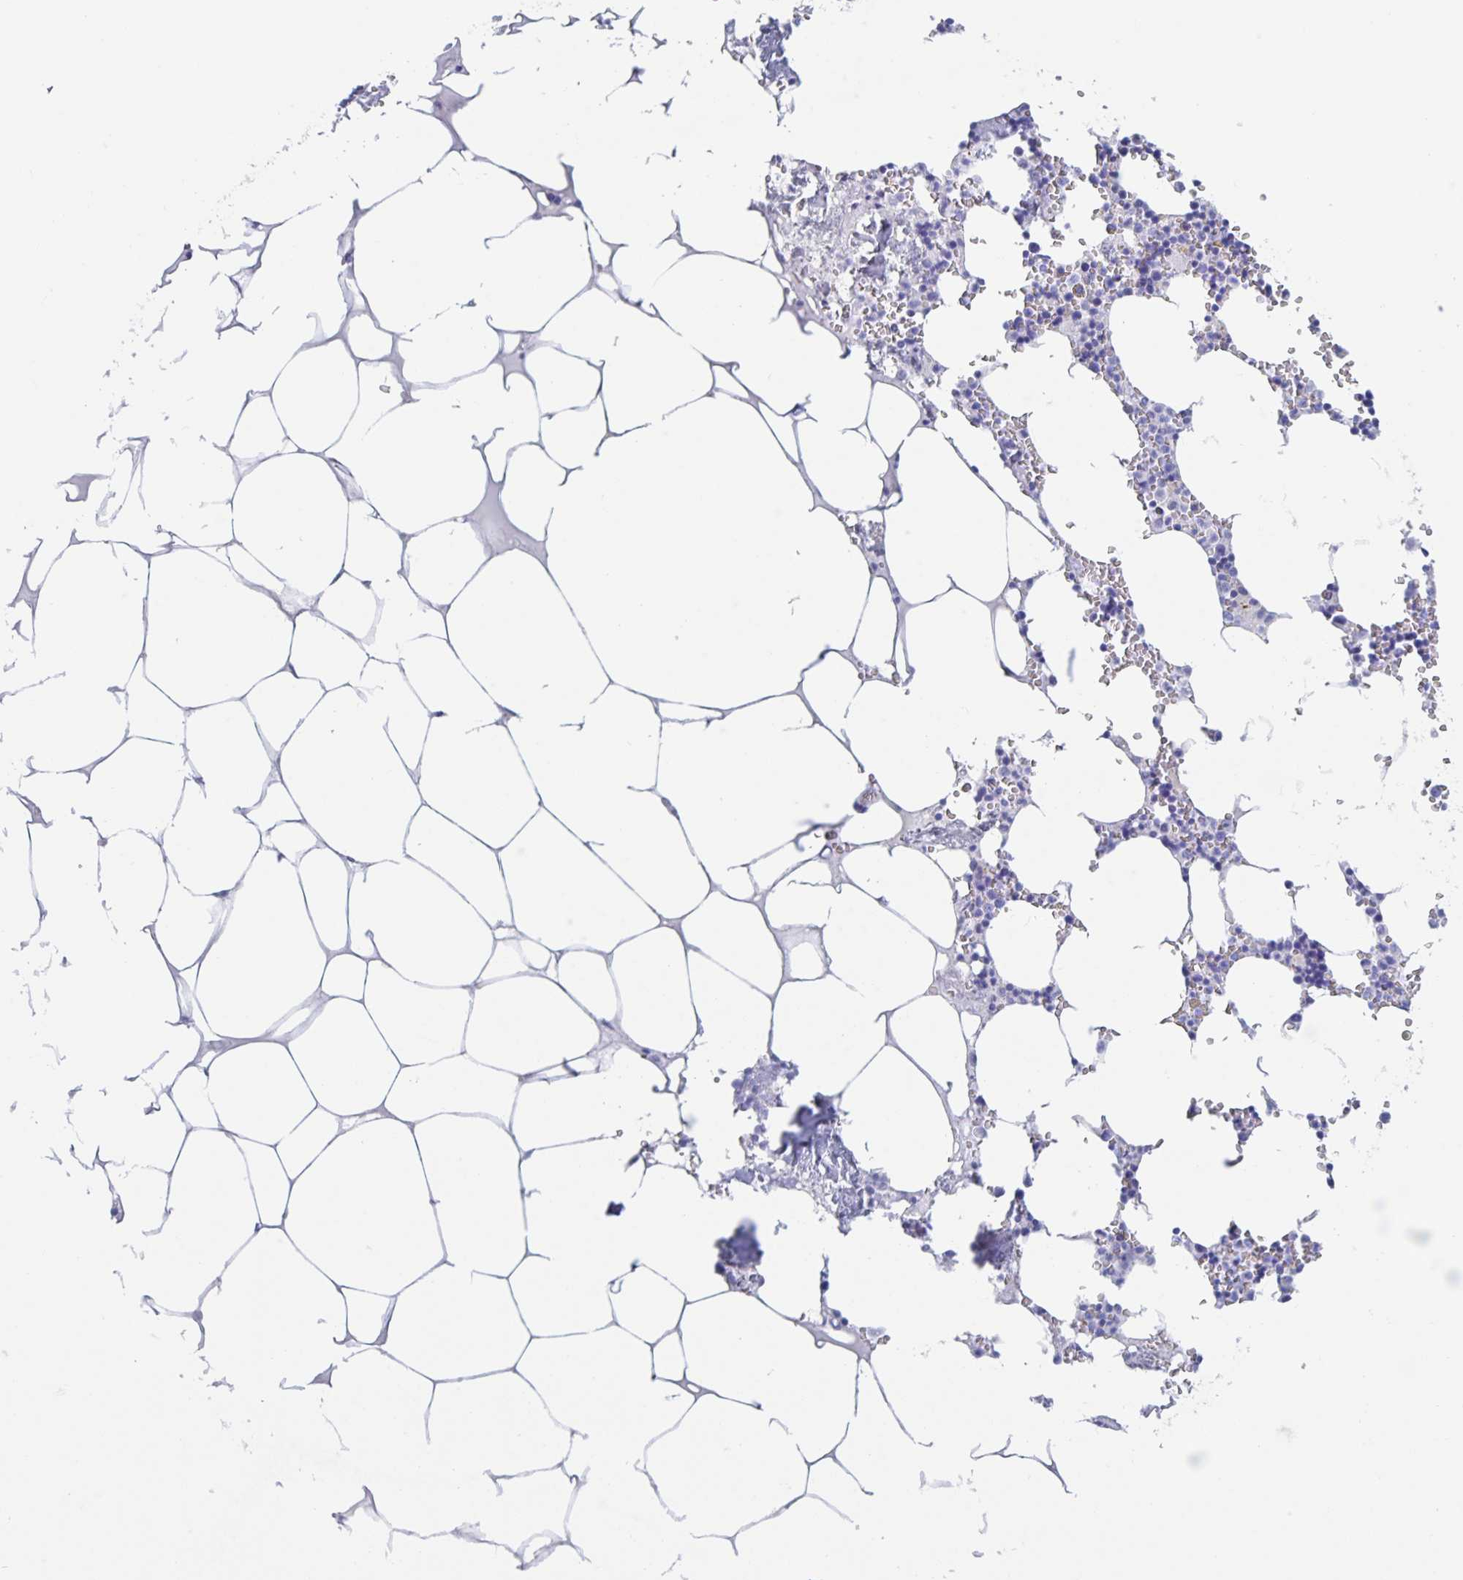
{"staining": {"intensity": "negative", "quantity": "none", "location": "none"}, "tissue": "bone marrow", "cell_type": "Hematopoietic cells", "image_type": "normal", "snomed": [{"axis": "morphology", "description": "Normal tissue, NOS"}, {"axis": "topography", "description": "Bone marrow"}], "caption": "Immunohistochemistry histopathology image of normal bone marrow: bone marrow stained with DAB (3,3'-diaminobenzidine) displays no significant protein positivity in hematopoietic cells.", "gene": "DMBT1", "patient": {"sex": "male", "age": 54}}